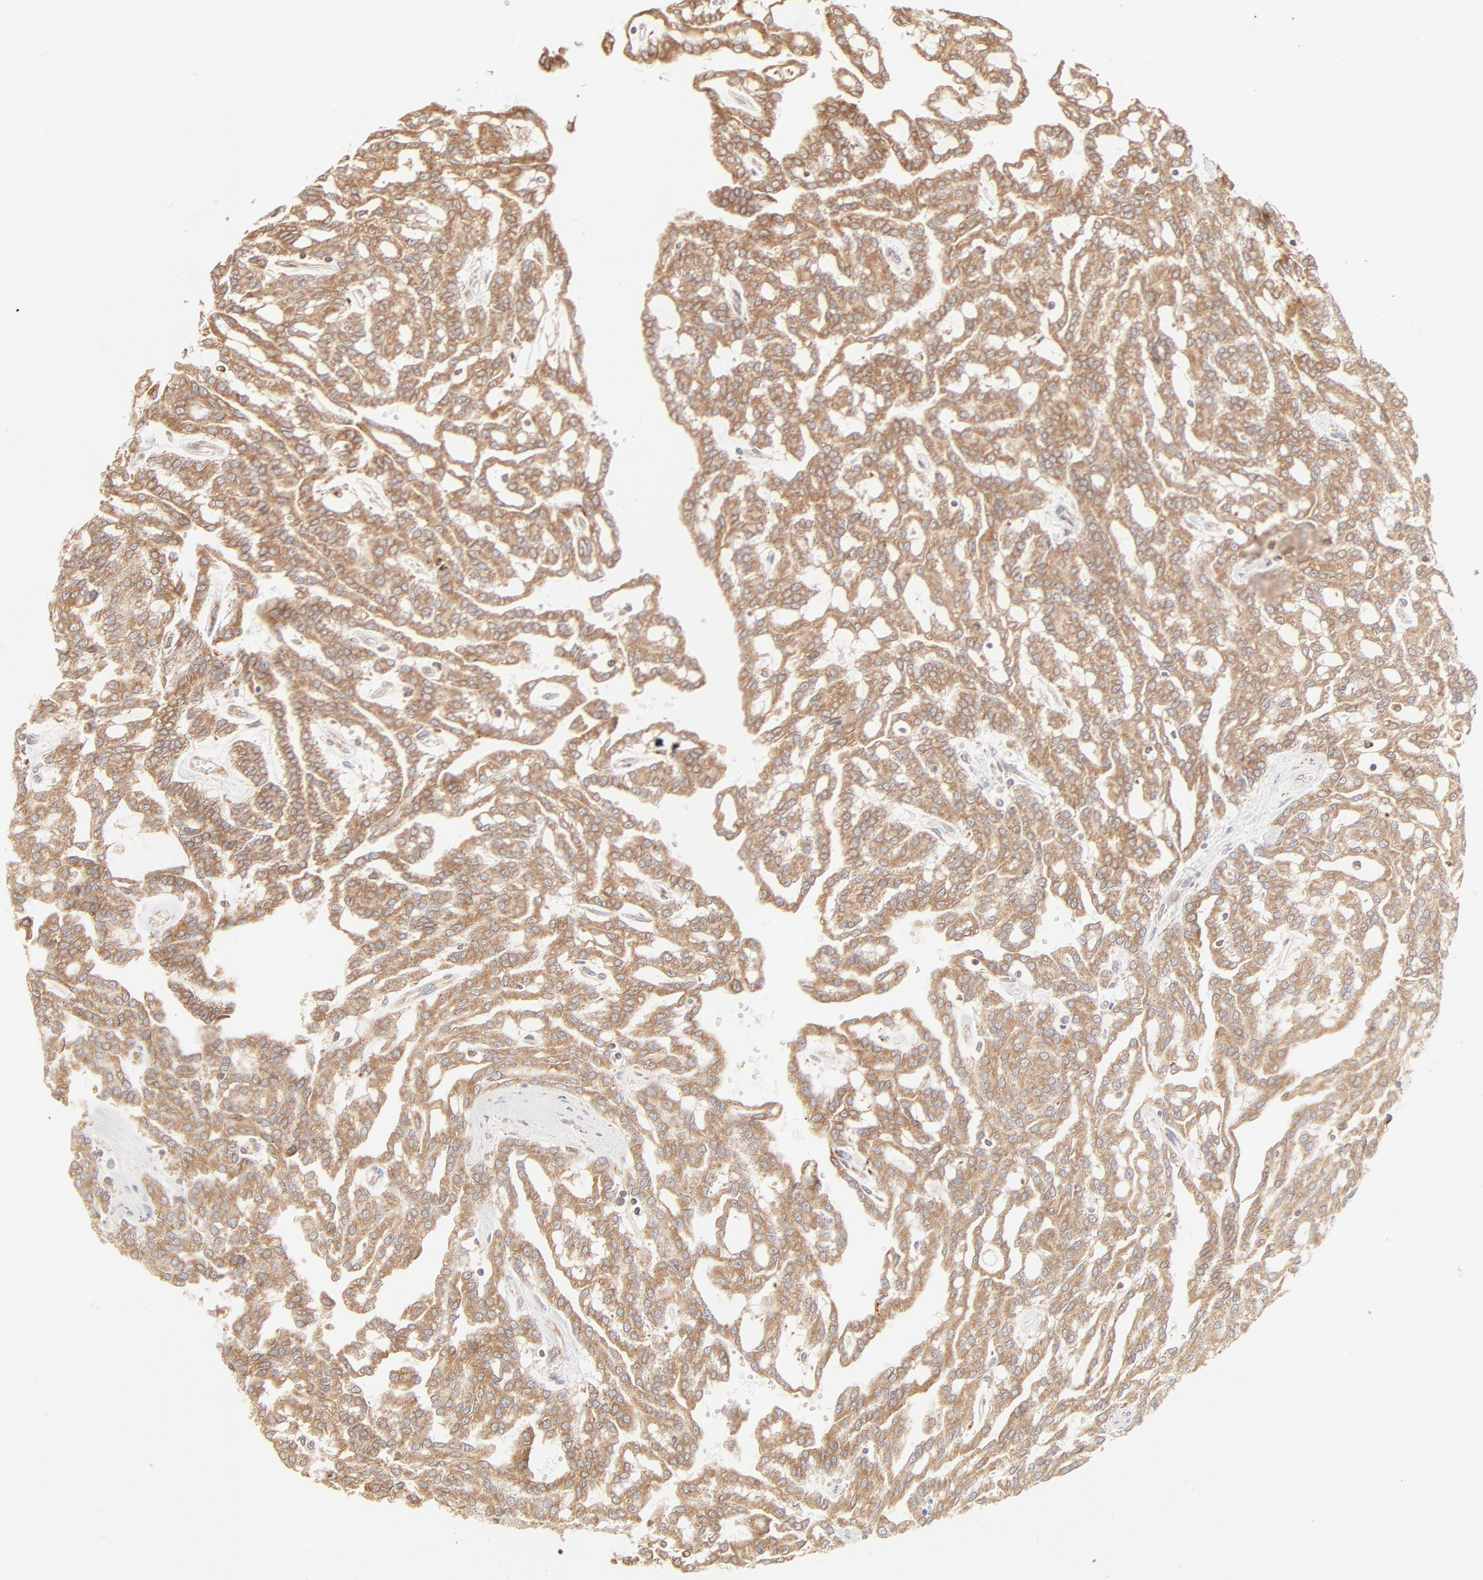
{"staining": {"intensity": "moderate", "quantity": ">75%", "location": "cytoplasmic/membranous"}, "tissue": "renal cancer", "cell_type": "Tumor cells", "image_type": "cancer", "snomed": [{"axis": "morphology", "description": "Adenocarcinoma, NOS"}, {"axis": "topography", "description": "Kidney"}], "caption": "Protein expression by immunohistochemistry shows moderate cytoplasmic/membranous positivity in about >75% of tumor cells in renal cancer (adenocarcinoma).", "gene": "PARP12", "patient": {"sex": "male", "age": 63}}